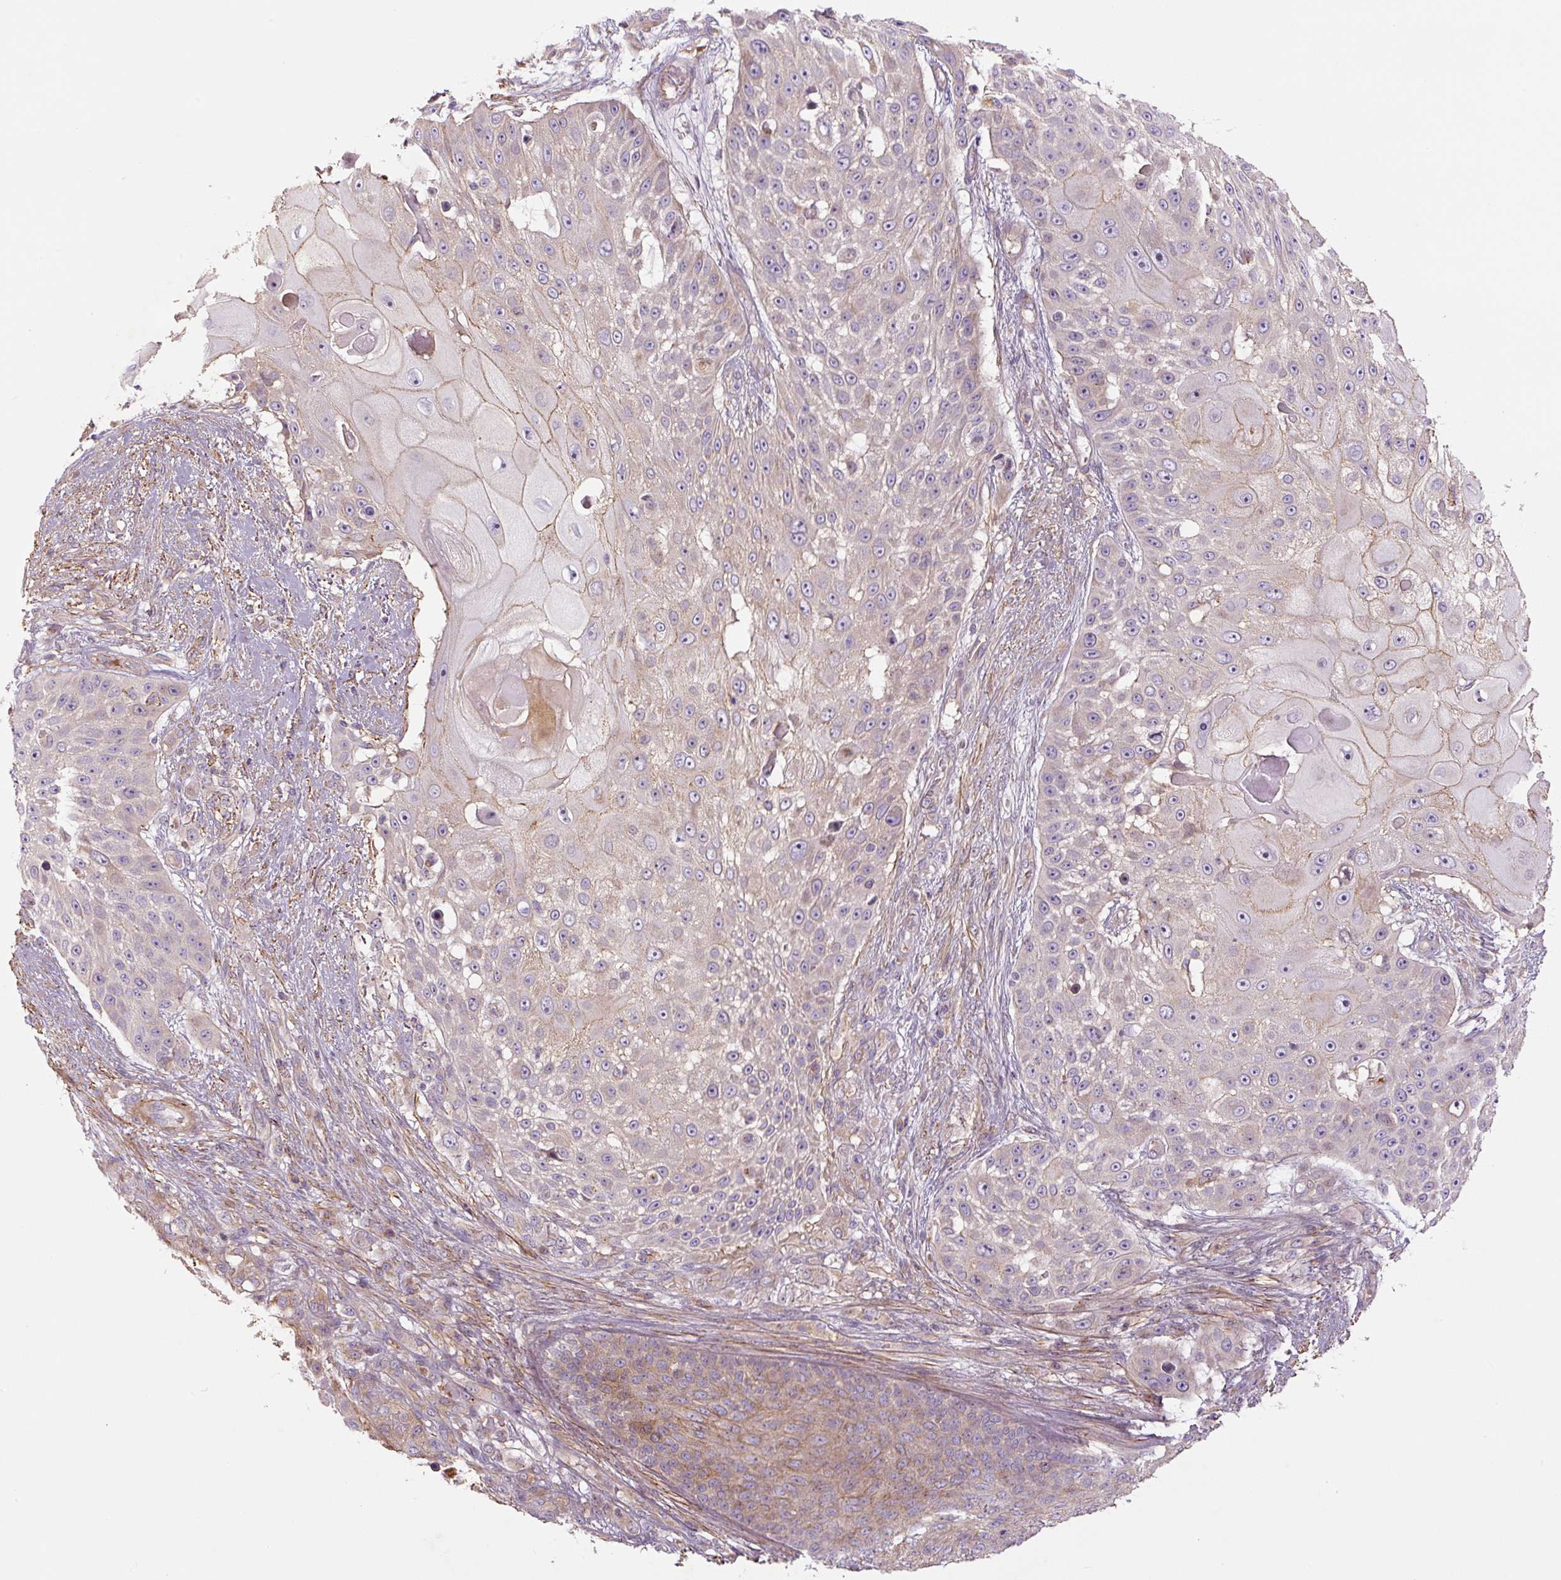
{"staining": {"intensity": "moderate", "quantity": "<25%", "location": "cytoplasmic/membranous"}, "tissue": "skin cancer", "cell_type": "Tumor cells", "image_type": "cancer", "snomed": [{"axis": "morphology", "description": "Squamous cell carcinoma, NOS"}, {"axis": "topography", "description": "Skin"}], "caption": "Skin cancer stained with IHC exhibits moderate cytoplasmic/membranous staining in approximately <25% of tumor cells.", "gene": "CCNI2", "patient": {"sex": "female", "age": 86}}